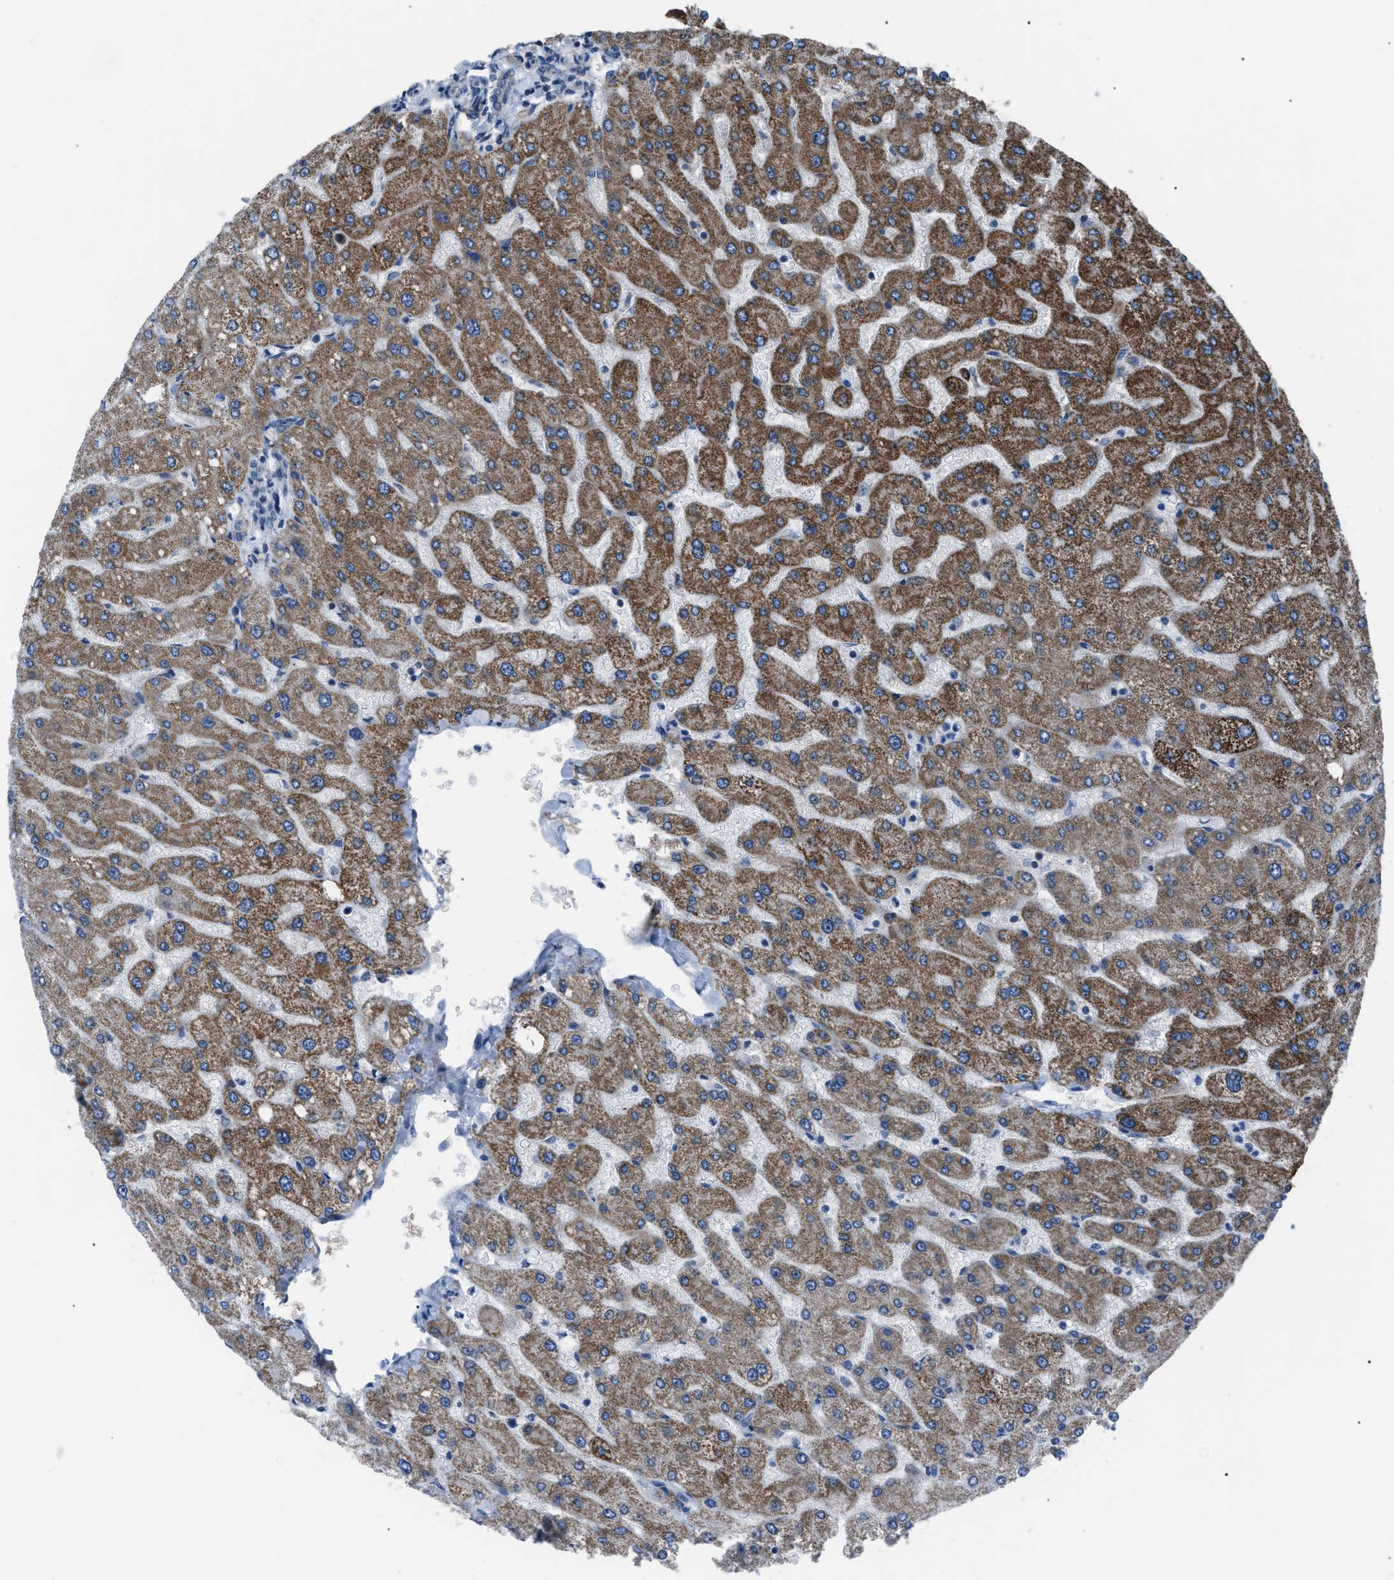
{"staining": {"intensity": "negative", "quantity": "none", "location": "none"}, "tissue": "liver", "cell_type": "Cholangiocytes", "image_type": "normal", "snomed": [{"axis": "morphology", "description": "Normal tissue, NOS"}, {"axis": "topography", "description": "Liver"}], "caption": "Immunohistochemistry (IHC) histopathology image of normal human liver stained for a protein (brown), which exhibits no expression in cholangiocytes.", "gene": "AGO2", "patient": {"sex": "male", "age": 55}}